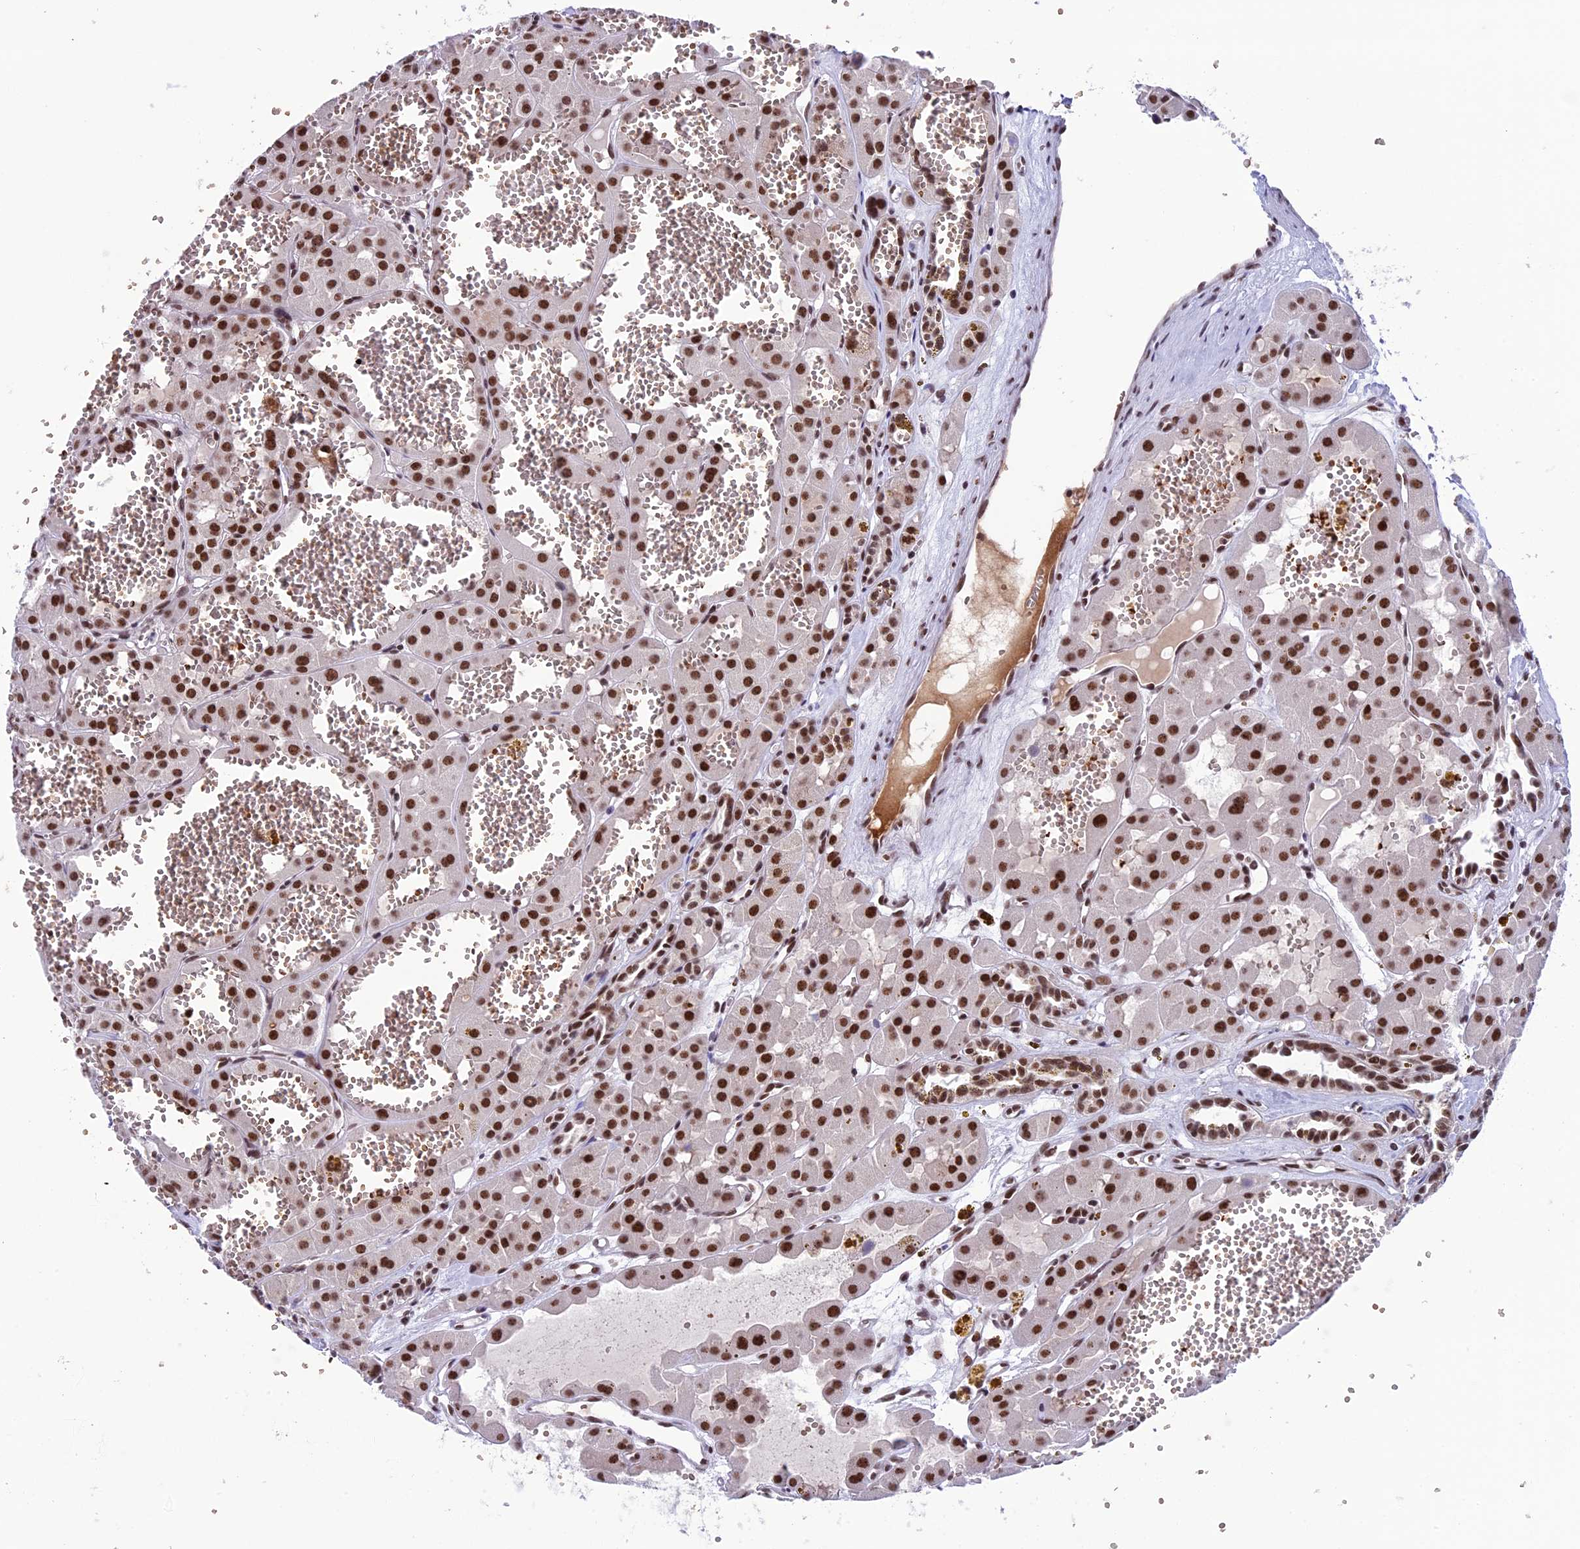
{"staining": {"intensity": "strong", "quantity": ">75%", "location": "nuclear"}, "tissue": "renal cancer", "cell_type": "Tumor cells", "image_type": "cancer", "snomed": [{"axis": "morphology", "description": "Carcinoma, NOS"}, {"axis": "topography", "description": "Kidney"}], "caption": "IHC staining of carcinoma (renal), which demonstrates high levels of strong nuclear expression in approximately >75% of tumor cells indicating strong nuclear protein staining. The staining was performed using DAB (brown) for protein detection and nuclei were counterstained in hematoxylin (blue).", "gene": "MPHOSPH8", "patient": {"sex": "female", "age": 75}}